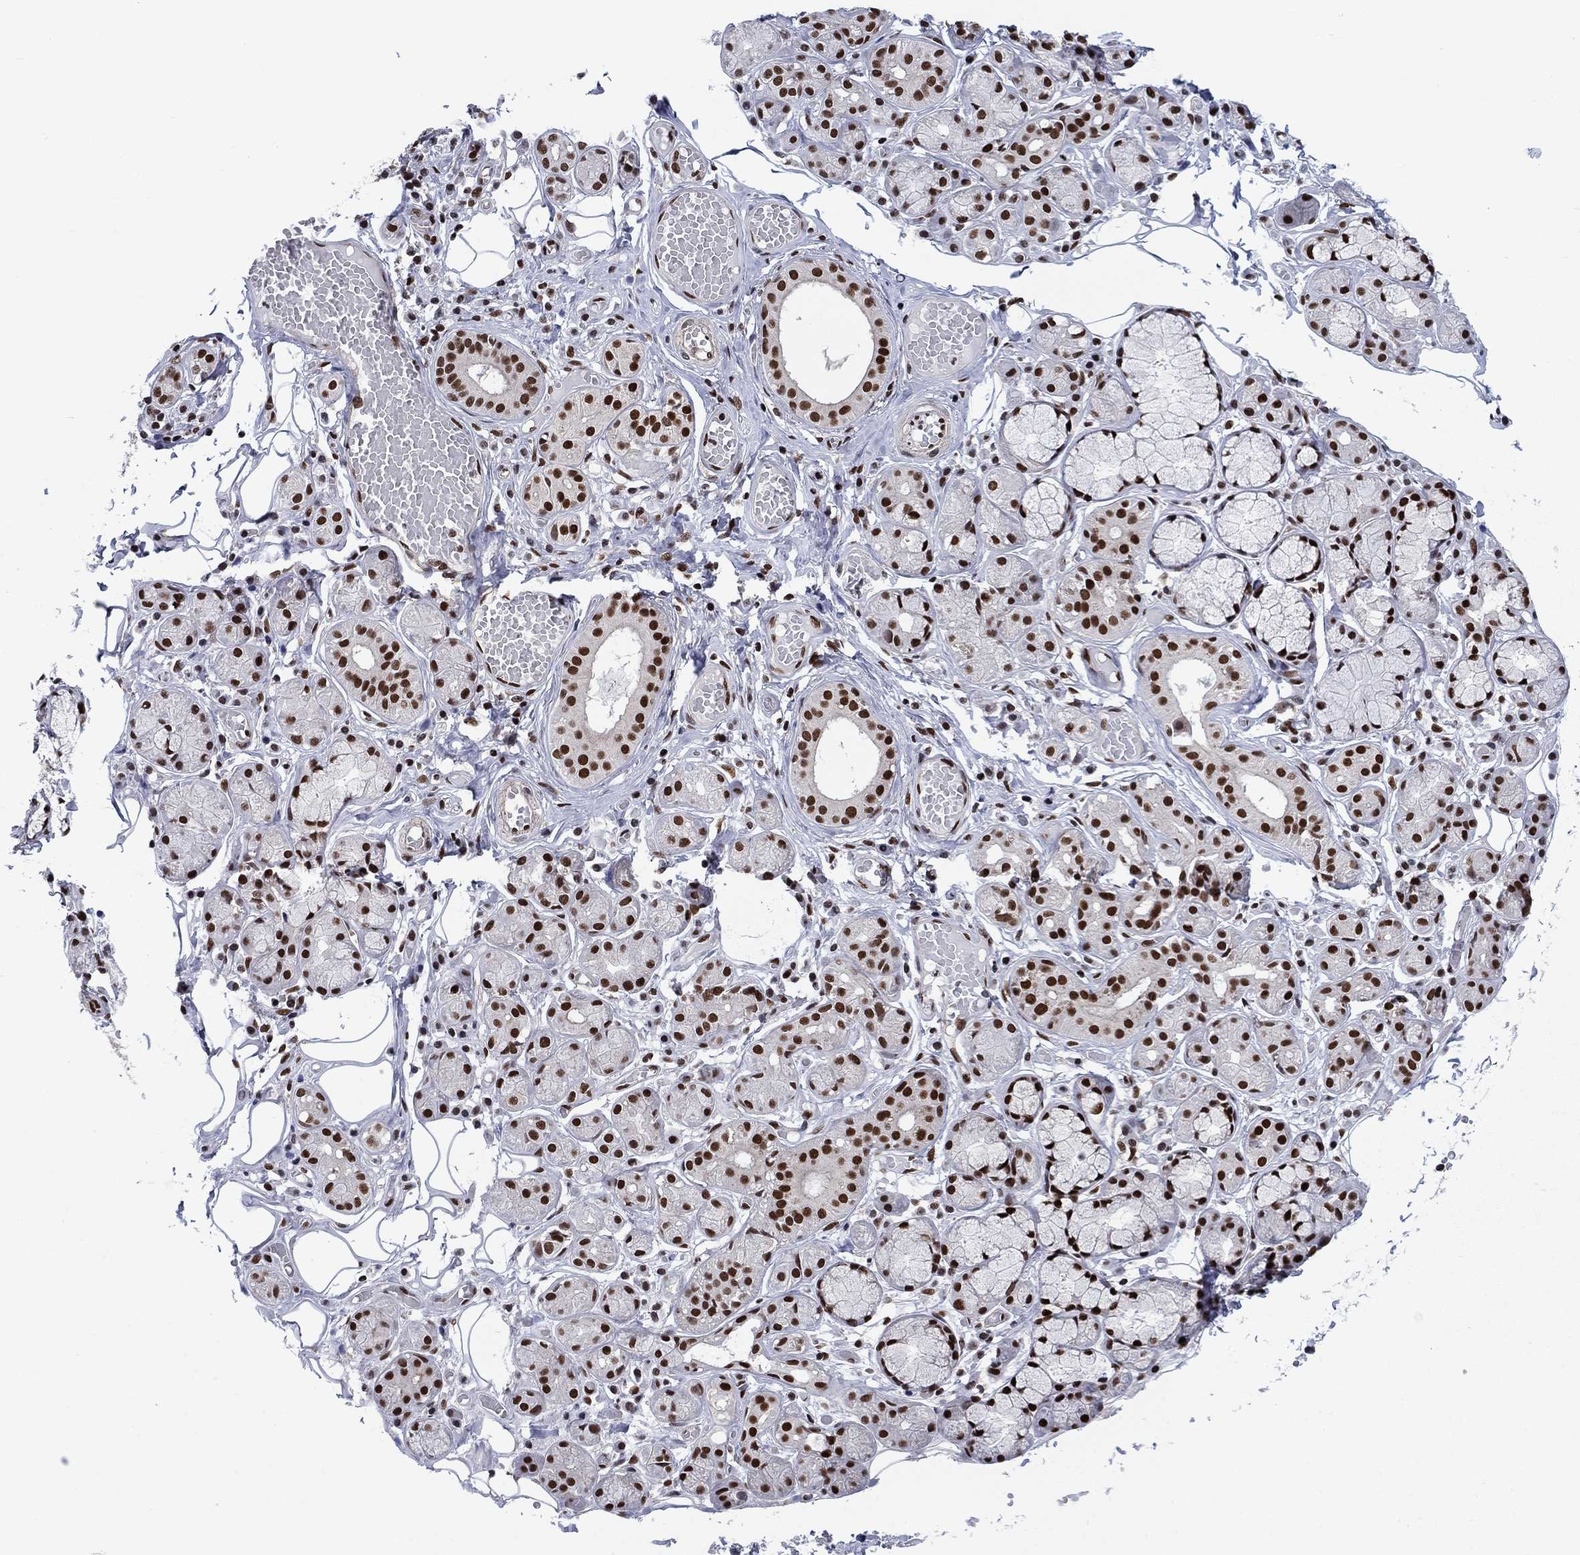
{"staining": {"intensity": "strong", "quantity": ">75%", "location": "nuclear"}, "tissue": "salivary gland", "cell_type": "Glandular cells", "image_type": "normal", "snomed": [{"axis": "morphology", "description": "Normal tissue, NOS"}, {"axis": "topography", "description": "Salivary gland"}, {"axis": "topography", "description": "Peripheral nerve tissue"}], "caption": "Protein analysis of unremarkable salivary gland reveals strong nuclear expression in approximately >75% of glandular cells. The staining was performed using DAB, with brown indicating positive protein expression. Nuclei are stained blue with hematoxylin.", "gene": "RPRD1B", "patient": {"sex": "male", "age": 71}}